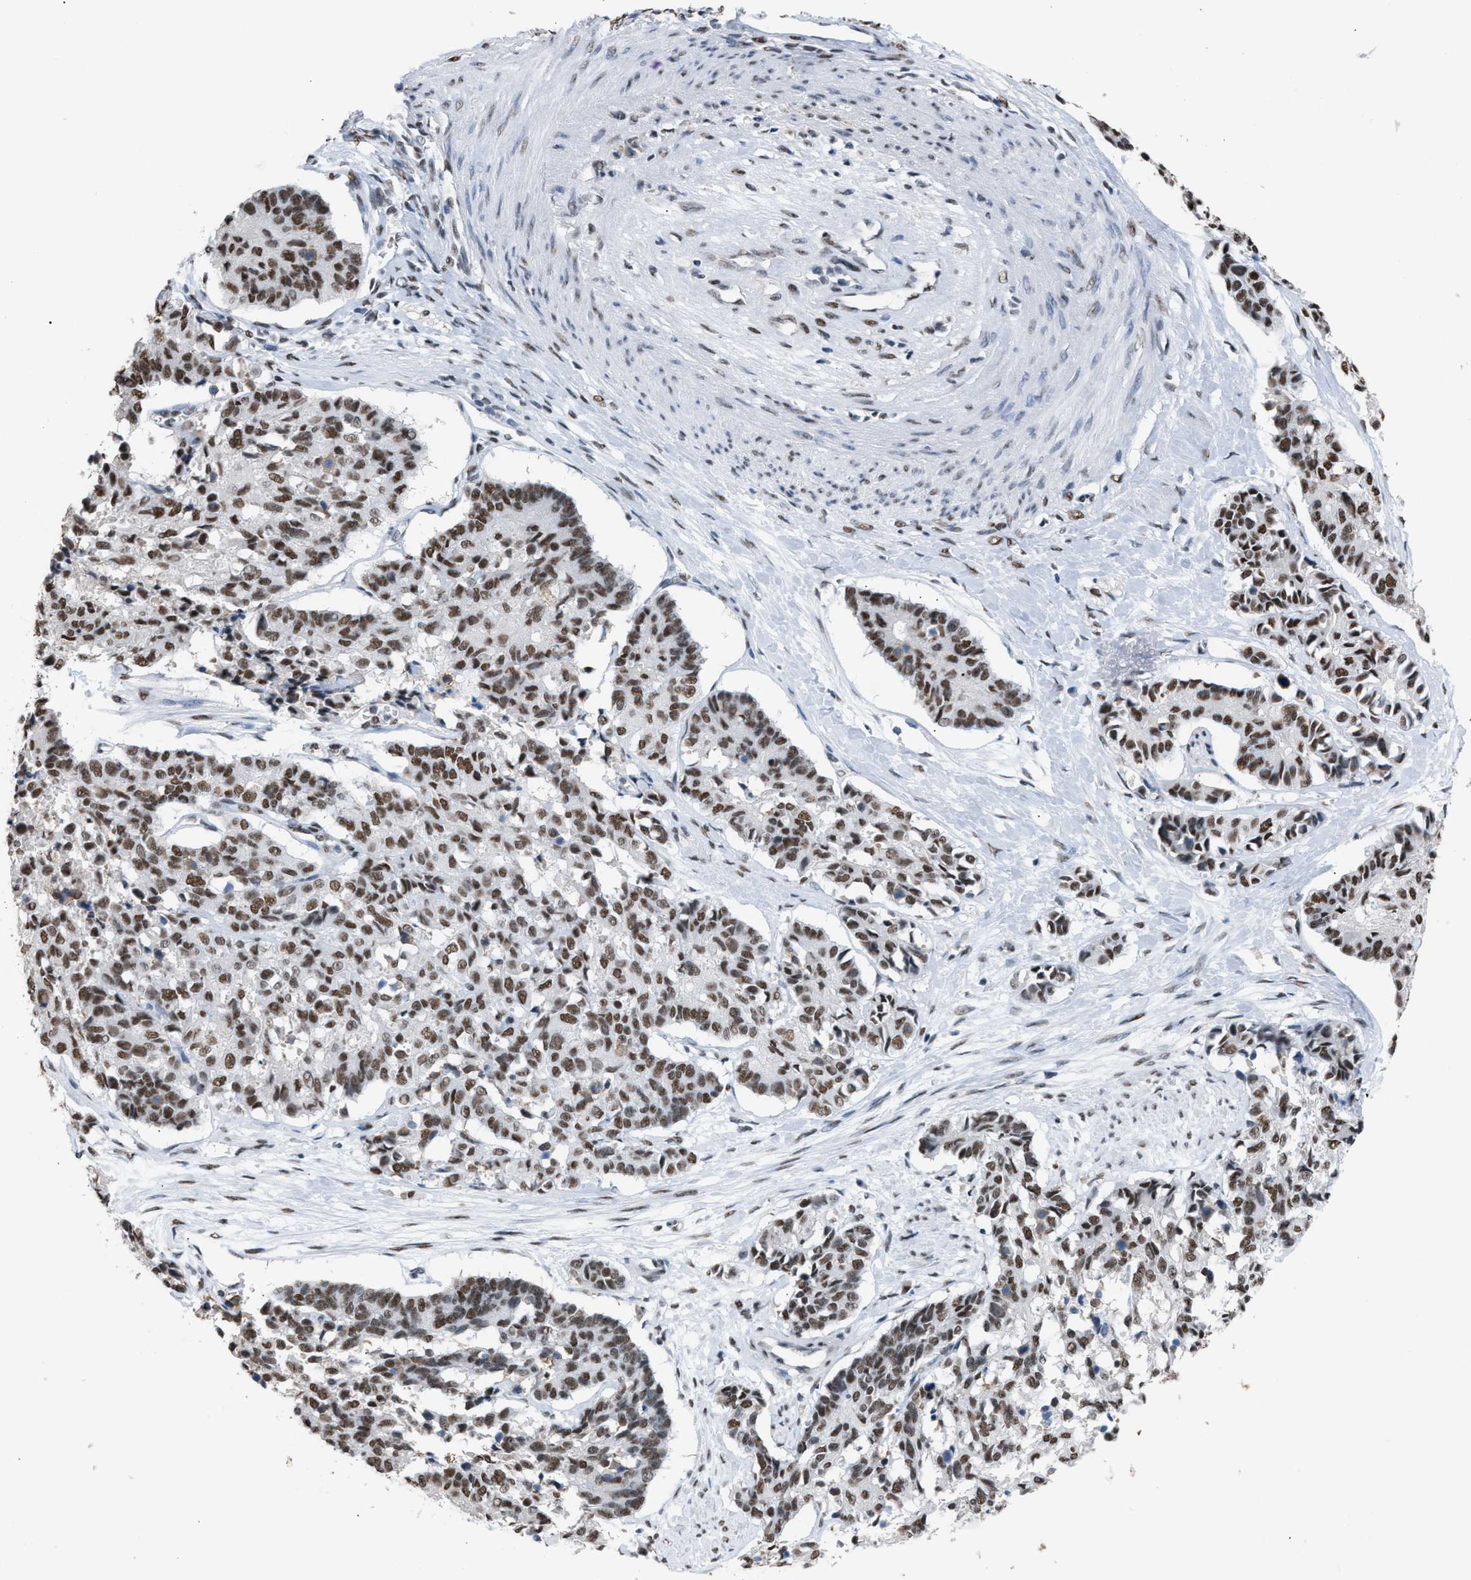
{"staining": {"intensity": "moderate", "quantity": ">75%", "location": "nuclear"}, "tissue": "cervical cancer", "cell_type": "Tumor cells", "image_type": "cancer", "snomed": [{"axis": "morphology", "description": "Squamous cell carcinoma, NOS"}, {"axis": "topography", "description": "Cervix"}], "caption": "An immunohistochemistry (IHC) photomicrograph of tumor tissue is shown. Protein staining in brown highlights moderate nuclear positivity in cervical cancer (squamous cell carcinoma) within tumor cells. The staining was performed using DAB, with brown indicating positive protein expression. Nuclei are stained blue with hematoxylin.", "gene": "CCAR2", "patient": {"sex": "female", "age": 35}}